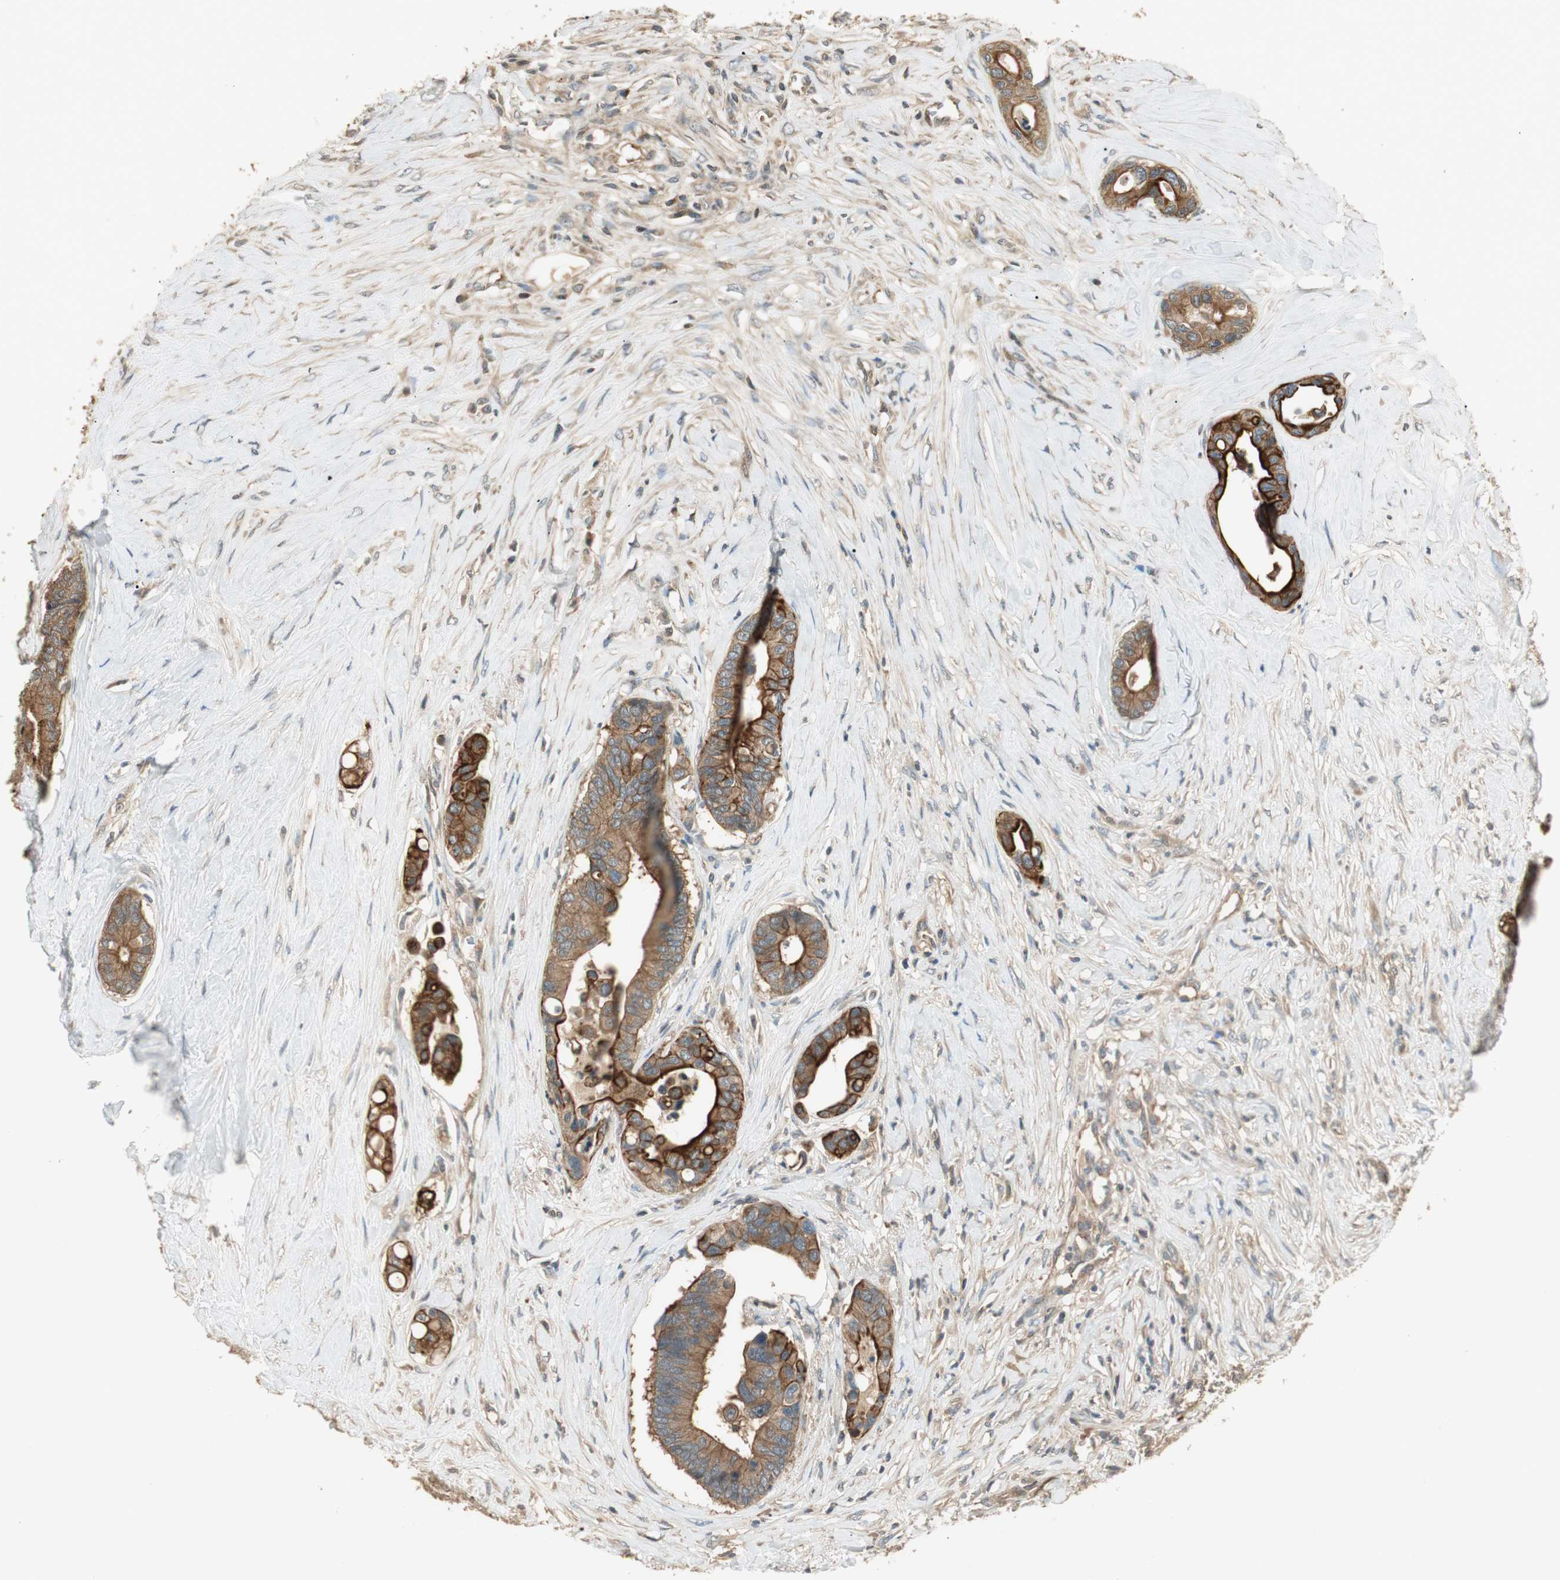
{"staining": {"intensity": "strong", "quantity": ">75%", "location": "cytoplasmic/membranous"}, "tissue": "colorectal cancer", "cell_type": "Tumor cells", "image_type": "cancer", "snomed": [{"axis": "morphology", "description": "Normal tissue, NOS"}, {"axis": "morphology", "description": "Adenocarcinoma, NOS"}, {"axis": "topography", "description": "Colon"}], "caption": "Human colorectal cancer (adenocarcinoma) stained for a protein (brown) exhibits strong cytoplasmic/membranous positive staining in approximately >75% of tumor cells.", "gene": "PFDN5", "patient": {"sex": "male", "age": 82}}